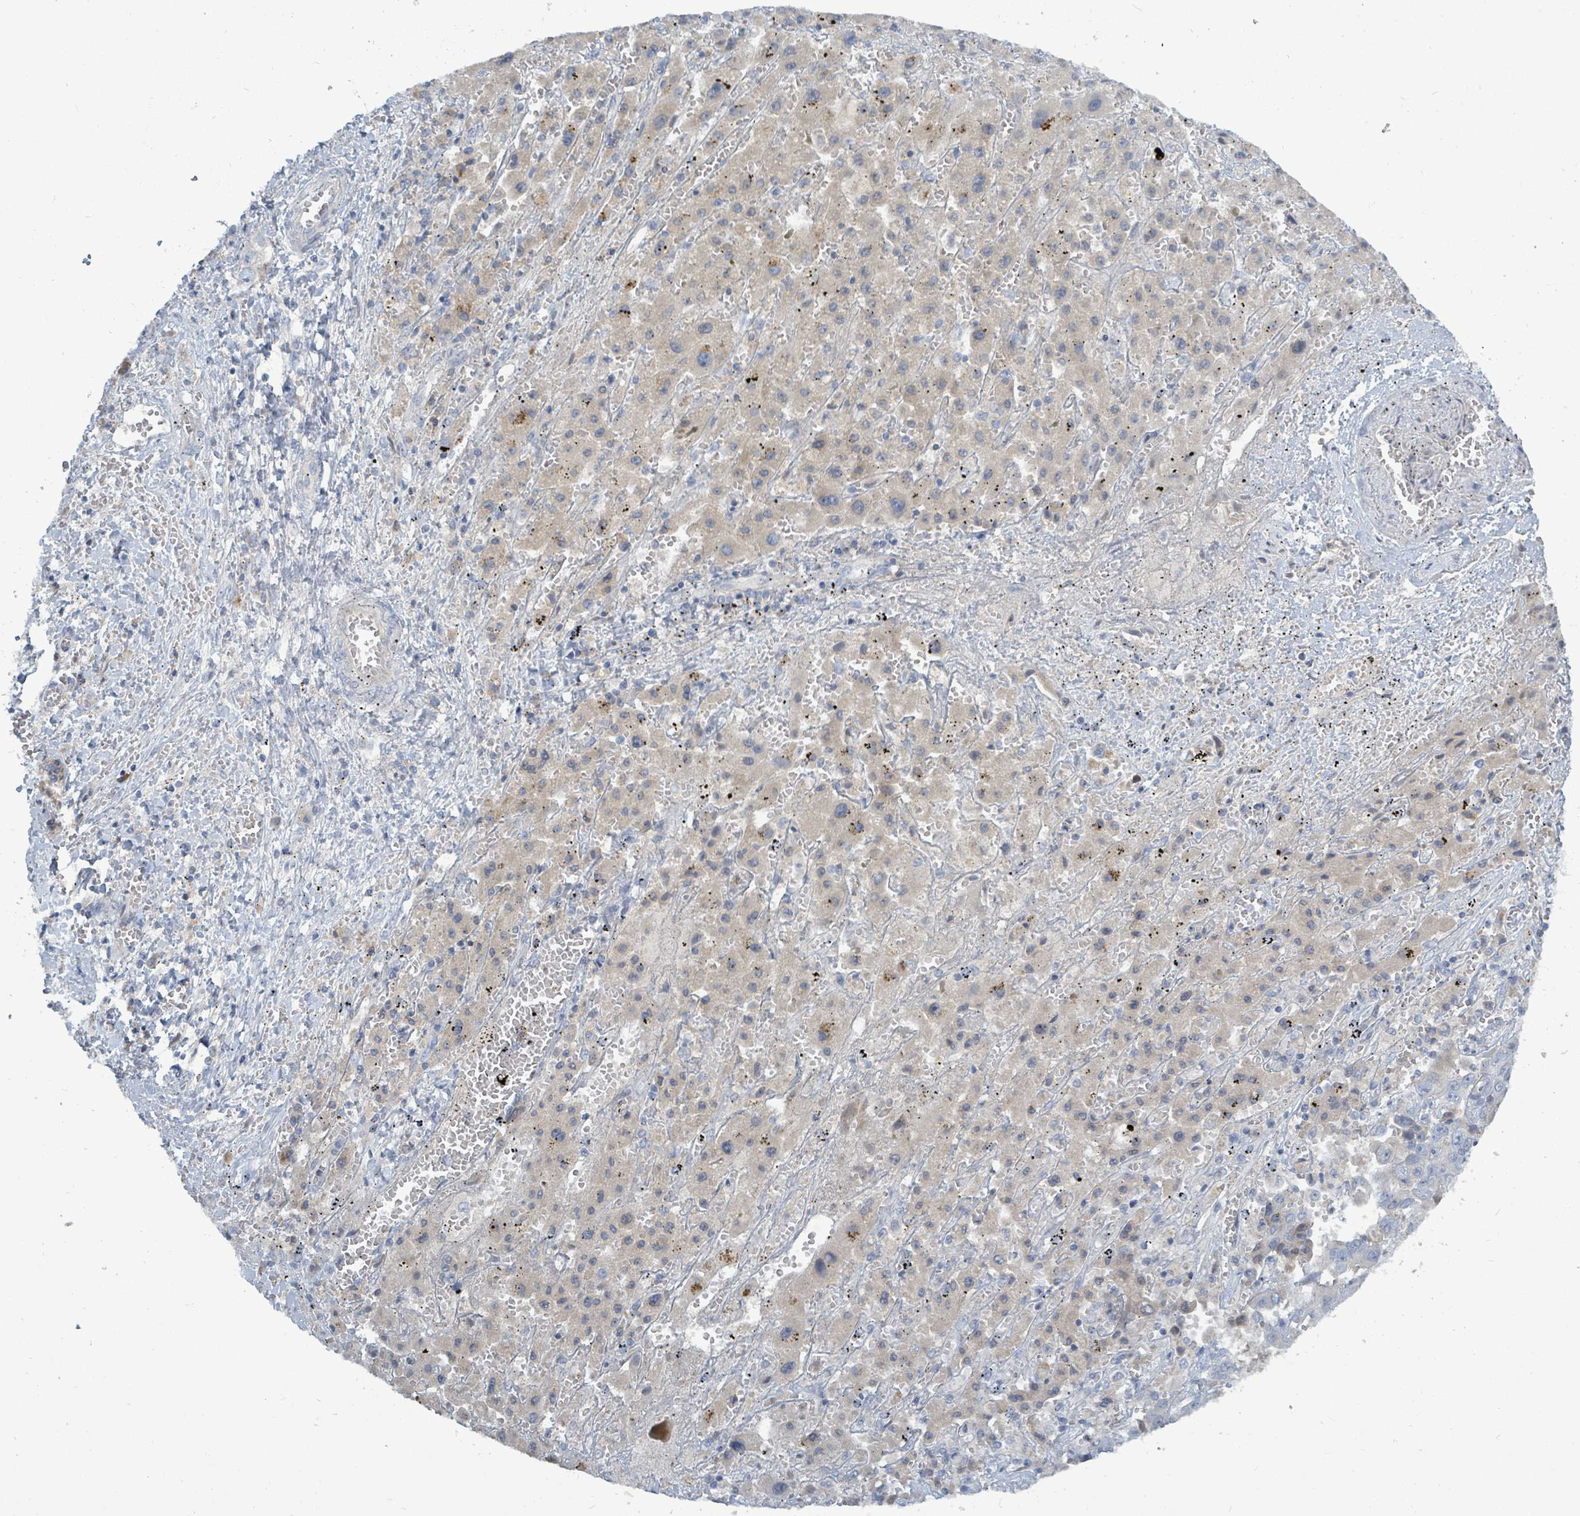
{"staining": {"intensity": "weak", "quantity": "<25%", "location": "cytoplasmic/membranous"}, "tissue": "liver cancer", "cell_type": "Tumor cells", "image_type": "cancer", "snomed": [{"axis": "morphology", "description": "Cholangiocarcinoma"}, {"axis": "topography", "description": "Liver"}], "caption": "High magnification brightfield microscopy of liver cholangiocarcinoma stained with DAB (brown) and counterstained with hematoxylin (blue): tumor cells show no significant expression.", "gene": "SLC25A23", "patient": {"sex": "female", "age": 52}}